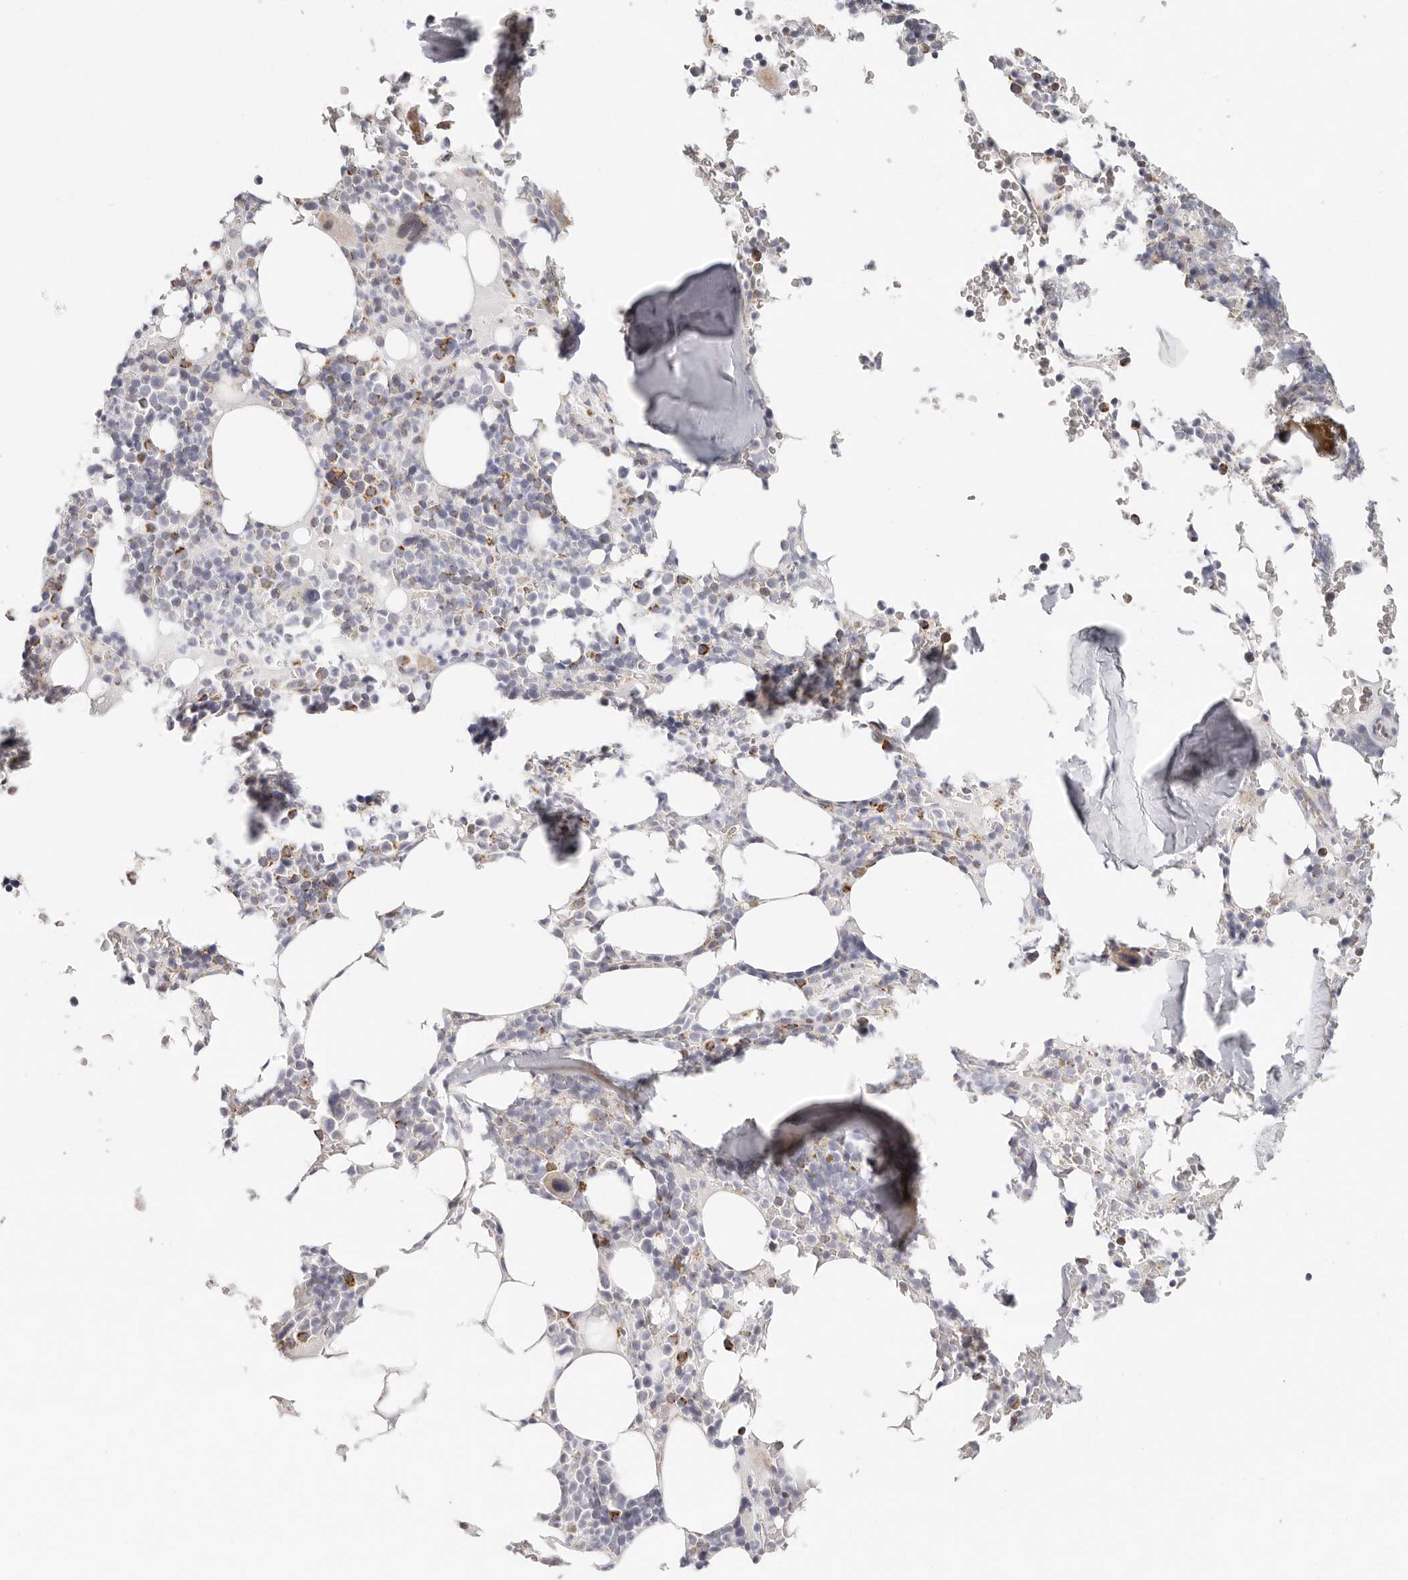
{"staining": {"intensity": "moderate", "quantity": ">75%", "location": "cytoplasmic/membranous"}, "tissue": "bone marrow", "cell_type": "Hematopoietic cells", "image_type": "normal", "snomed": [{"axis": "morphology", "description": "Normal tissue, NOS"}, {"axis": "topography", "description": "Bone marrow"}], "caption": "A histopathology image of bone marrow stained for a protein exhibits moderate cytoplasmic/membranous brown staining in hematopoietic cells. (IHC, brightfield microscopy, high magnification).", "gene": "AFDN", "patient": {"sex": "male", "age": 58}}